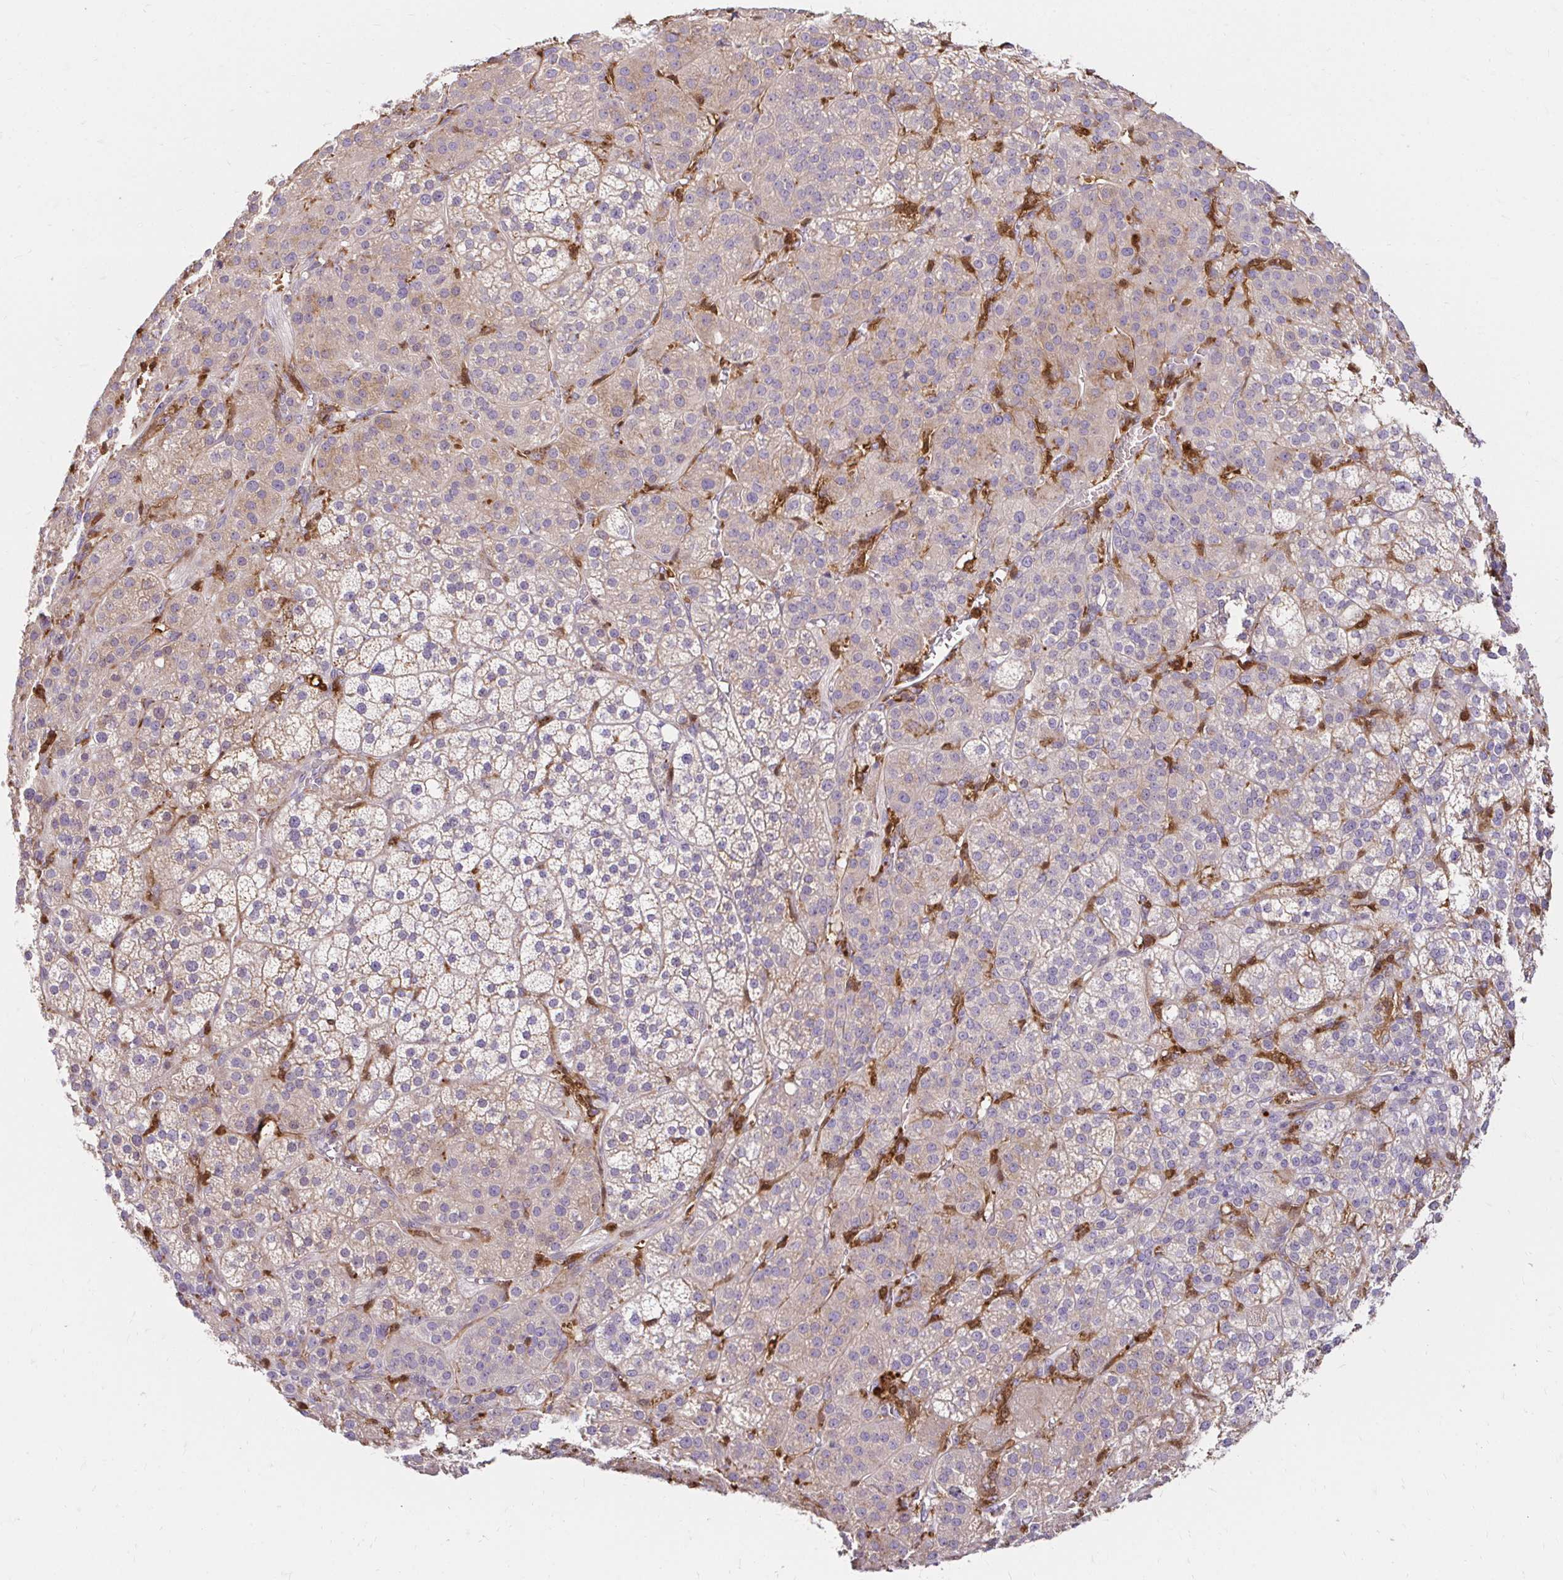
{"staining": {"intensity": "moderate", "quantity": "<25%", "location": "cytoplasmic/membranous"}, "tissue": "adrenal gland", "cell_type": "Glandular cells", "image_type": "normal", "snomed": [{"axis": "morphology", "description": "Normal tissue, NOS"}, {"axis": "topography", "description": "Adrenal gland"}], "caption": "Immunohistochemistry (IHC) of benign adrenal gland reveals low levels of moderate cytoplasmic/membranous staining in about <25% of glandular cells.", "gene": "PYCARD", "patient": {"sex": "female", "age": 60}}